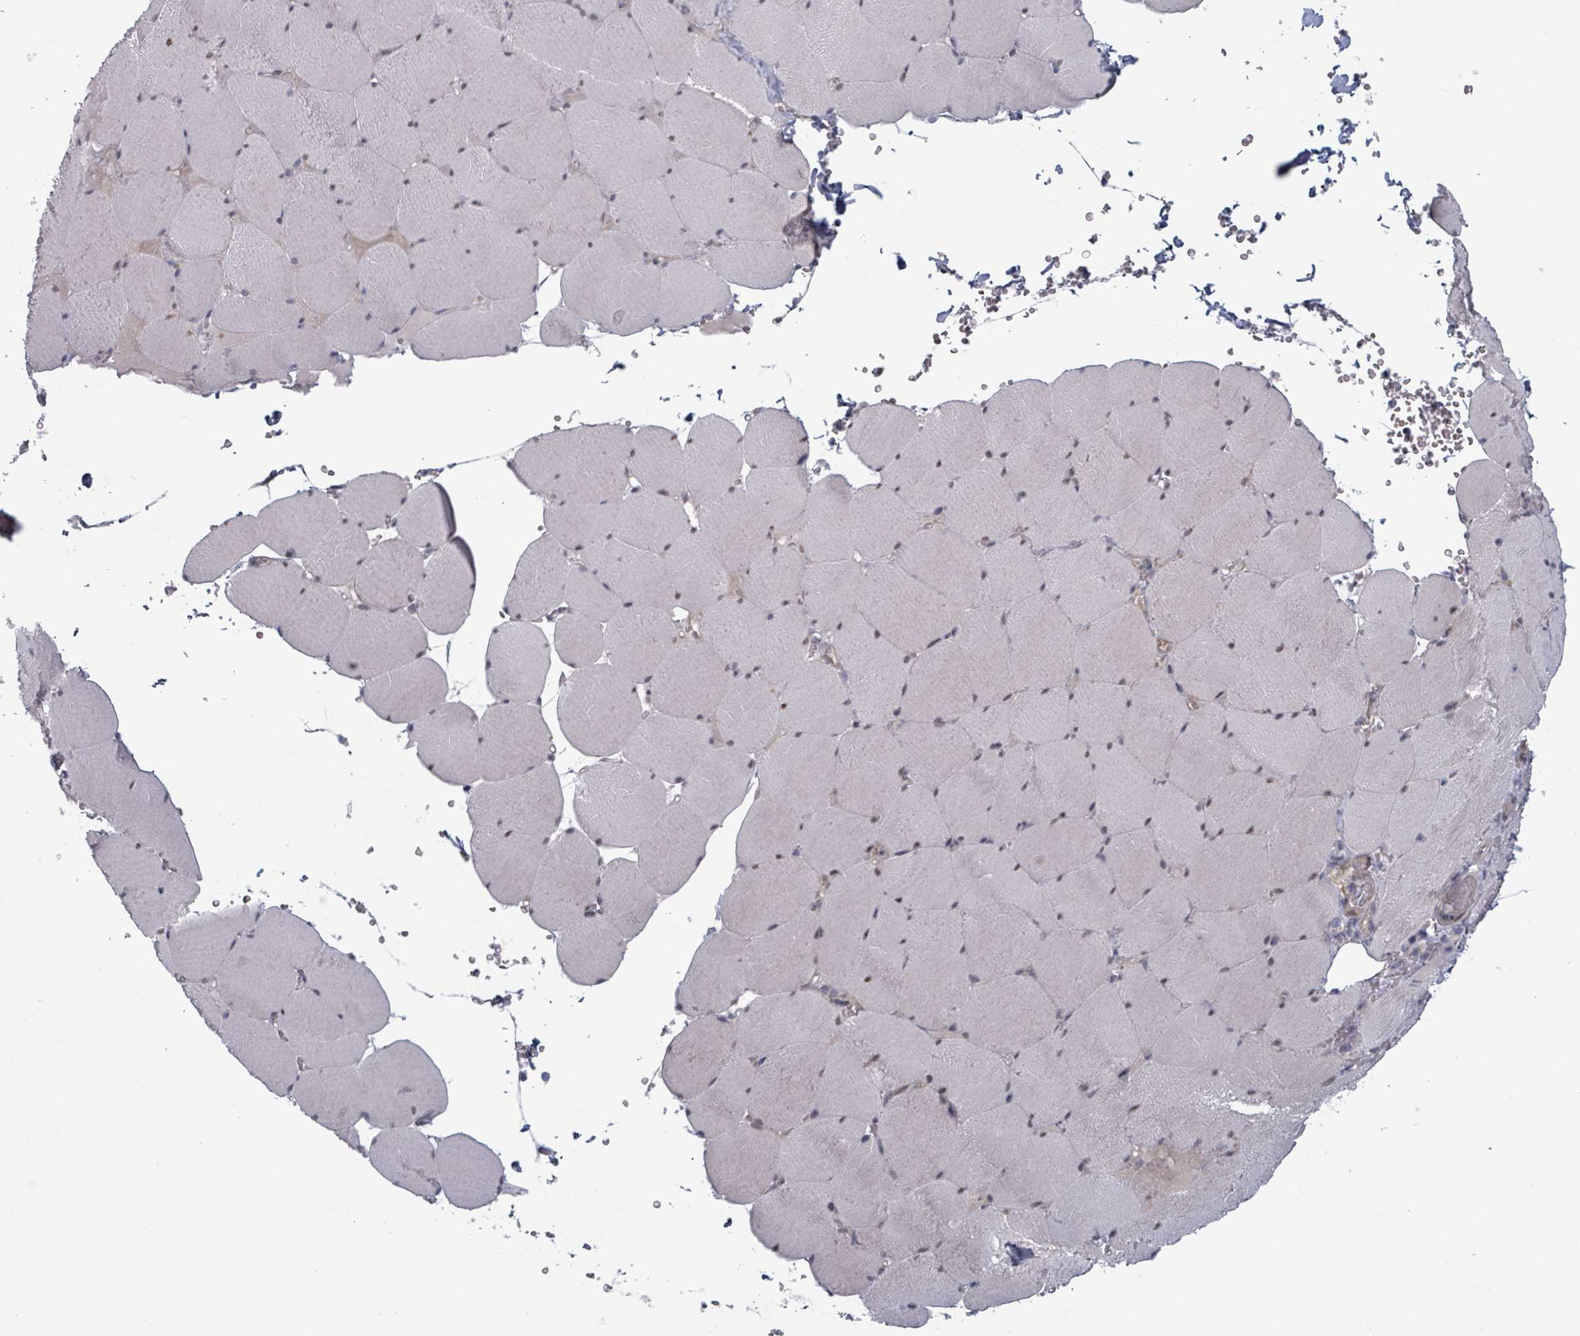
{"staining": {"intensity": "negative", "quantity": "none", "location": "none"}, "tissue": "skeletal muscle", "cell_type": "Myocytes", "image_type": "normal", "snomed": [{"axis": "morphology", "description": "Normal tissue, NOS"}, {"axis": "topography", "description": "Skeletal muscle"}, {"axis": "topography", "description": "Head-Neck"}], "caption": "Skeletal muscle stained for a protein using immunohistochemistry (IHC) displays no positivity myocytes.", "gene": "FKBP1A", "patient": {"sex": "male", "age": 66}}